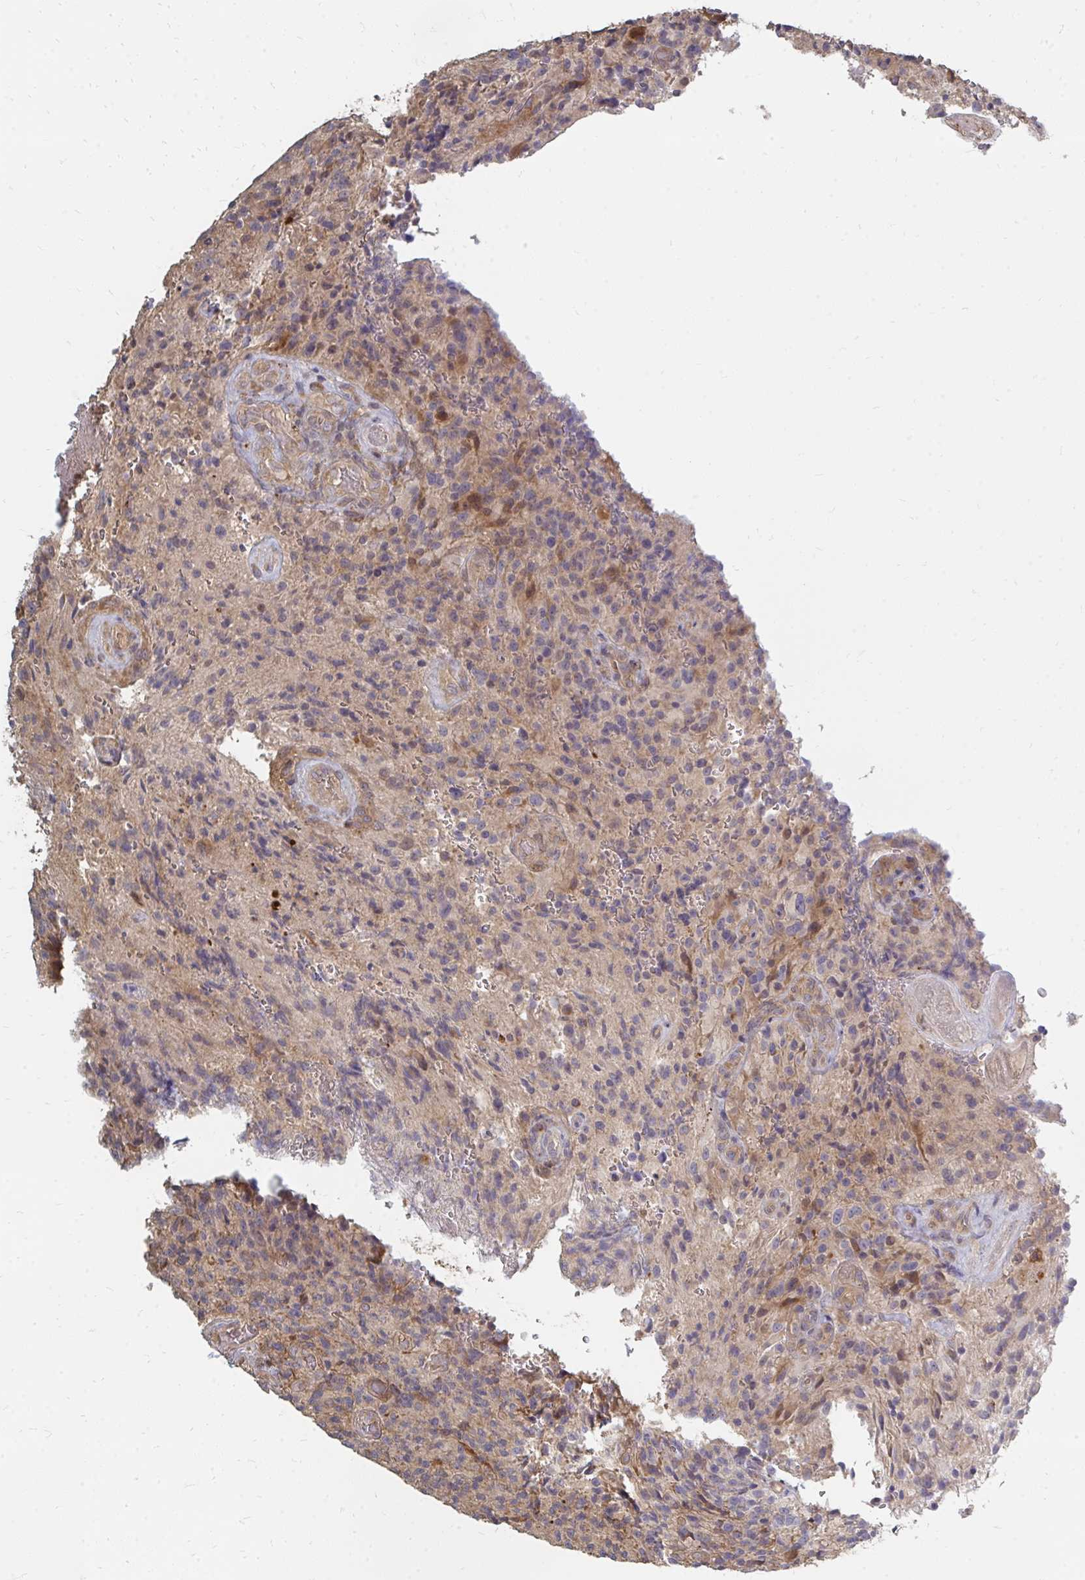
{"staining": {"intensity": "negative", "quantity": "none", "location": "none"}, "tissue": "glioma", "cell_type": "Tumor cells", "image_type": "cancer", "snomed": [{"axis": "morphology", "description": "Normal tissue, NOS"}, {"axis": "morphology", "description": "Glioma, malignant, High grade"}, {"axis": "topography", "description": "Cerebral cortex"}], "caption": "A micrograph of human glioma is negative for staining in tumor cells.", "gene": "ZNF285", "patient": {"sex": "male", "age": 56}}